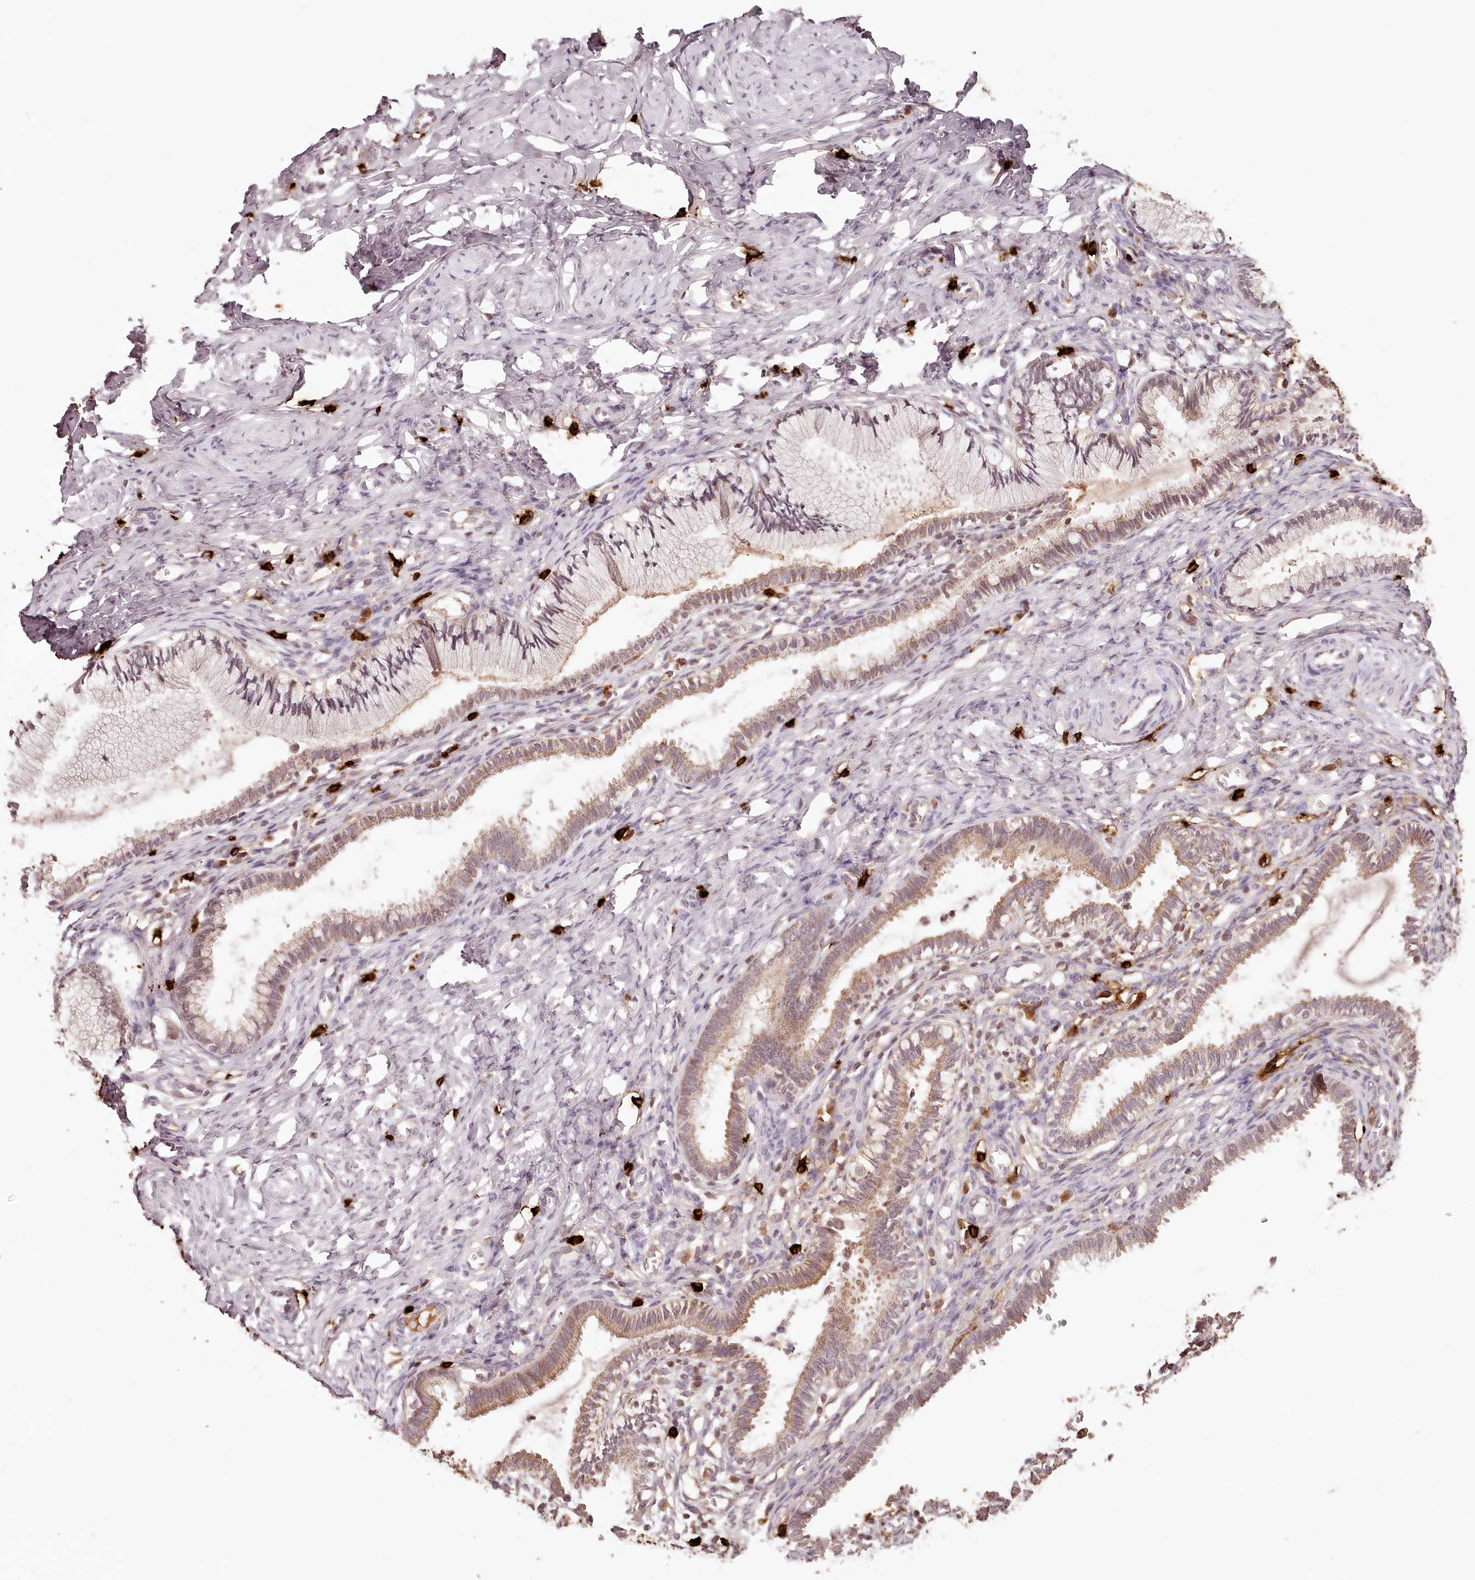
{"staining": {"intensity": "weak", "quantity": "25%-75%", "location": "cytoplasmic/membranous"}, "tissue": "cervix", "cell_type": "Glandular cells", "image_type": "normal", "snomed": [{"axis": "morphology", "description": "Normal tissue, NOS"}, {"axis": "topography", "description": "Cervix"}], "caption": "Immunohistochemical staining of unremarkable human cervix reveals low levels of weak cytoplasmic/membranous expression in about 25%-75% of glandular cells. The staining was performed using DAB (3,3'-diaminobenzidine) to visualize the protein expression in brown, while the nuclei were stained in blue with hematoxylin (Magnification: 20x).", "gene": "SYNGR1", "patient": {"sex": "female", "age": 27}}